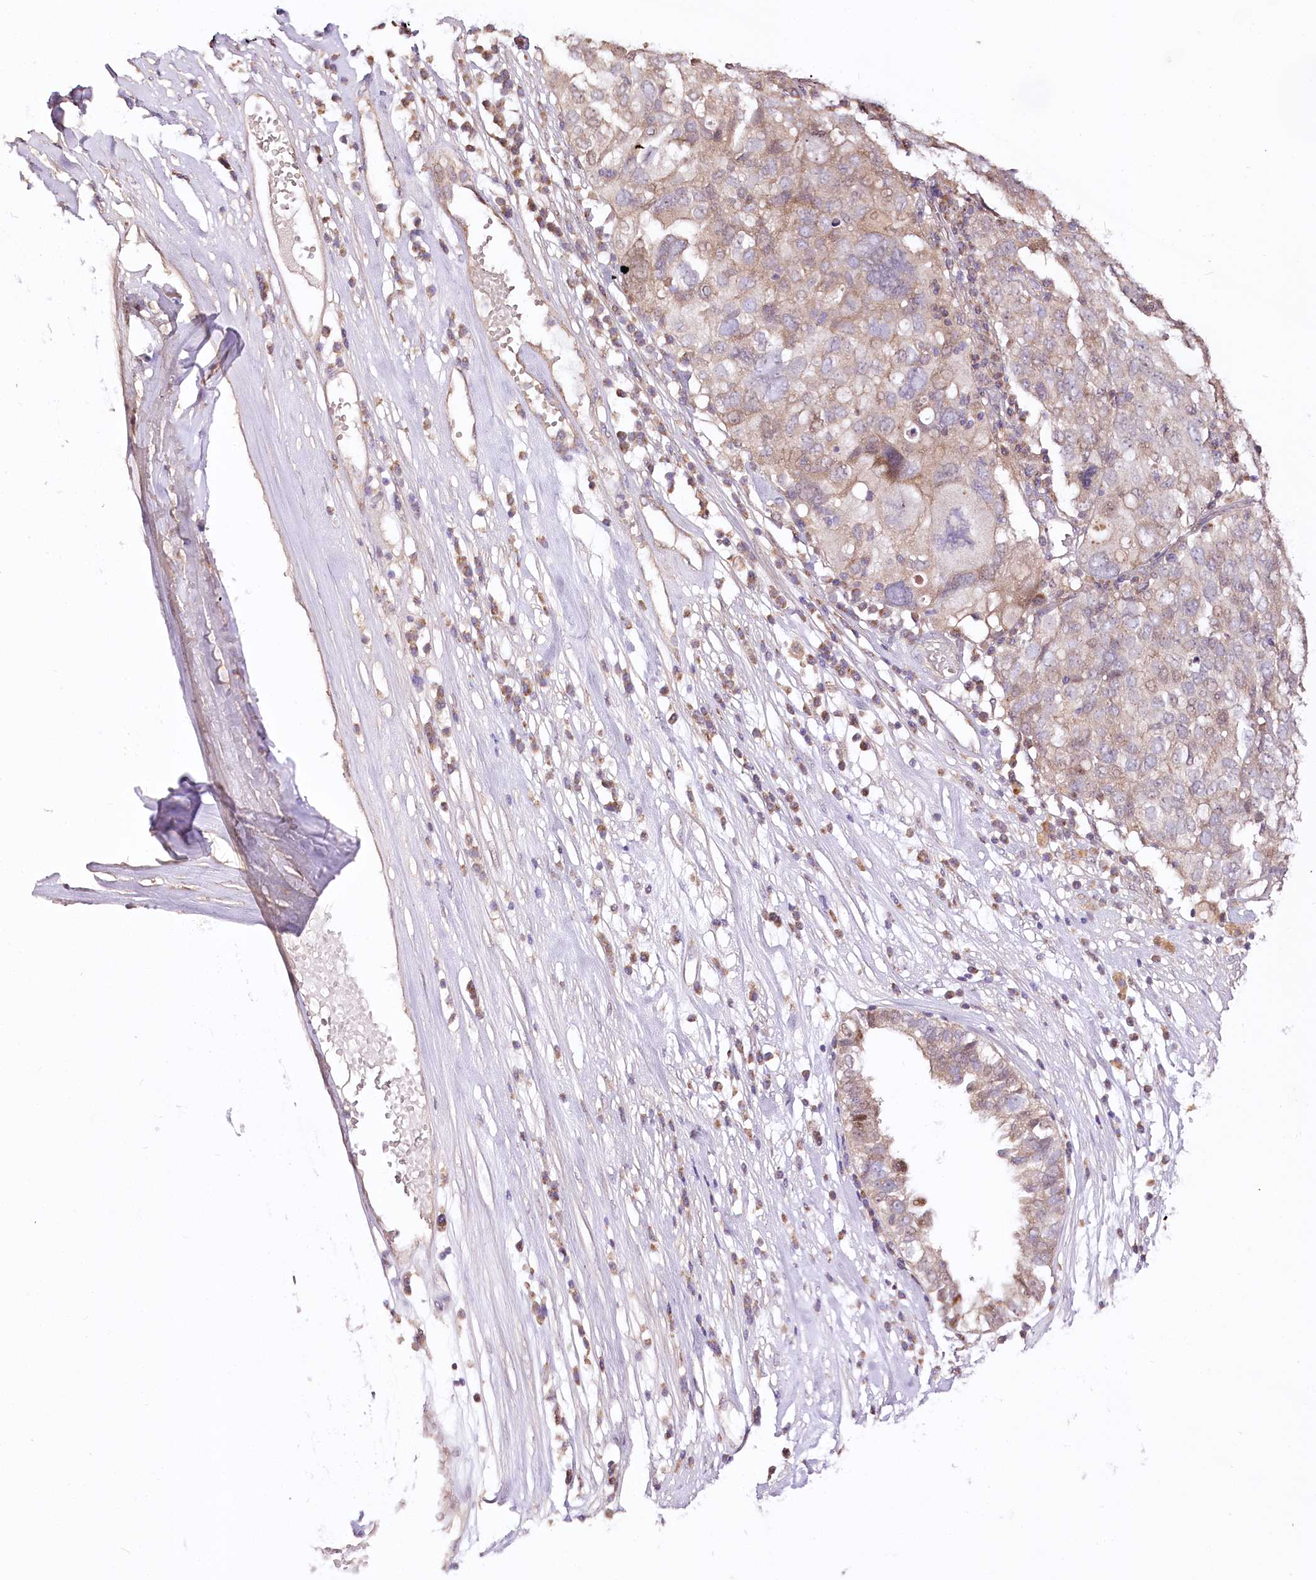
{"staining": {"intensity": "weak", "quantity": "<25%", "location": "nuclear"}, "tissue": "ovarian cancer", "cell_type": "Tumor cells", "image_type": "cancer", "snomed": [{"axis": "morphology", "description": "Carcinoma, endometroid"}, {"axis": "topography", "description": "Ovary"}], "caption": "Immunohistochemistry micrograph of neoplastic tissue: human endometroid carcinoma (ovarian) stained with DAB displays no significant protein expression in tumor cells.", "gene": "ZNF226", "patient": {"sex": "female", "age": 62}}